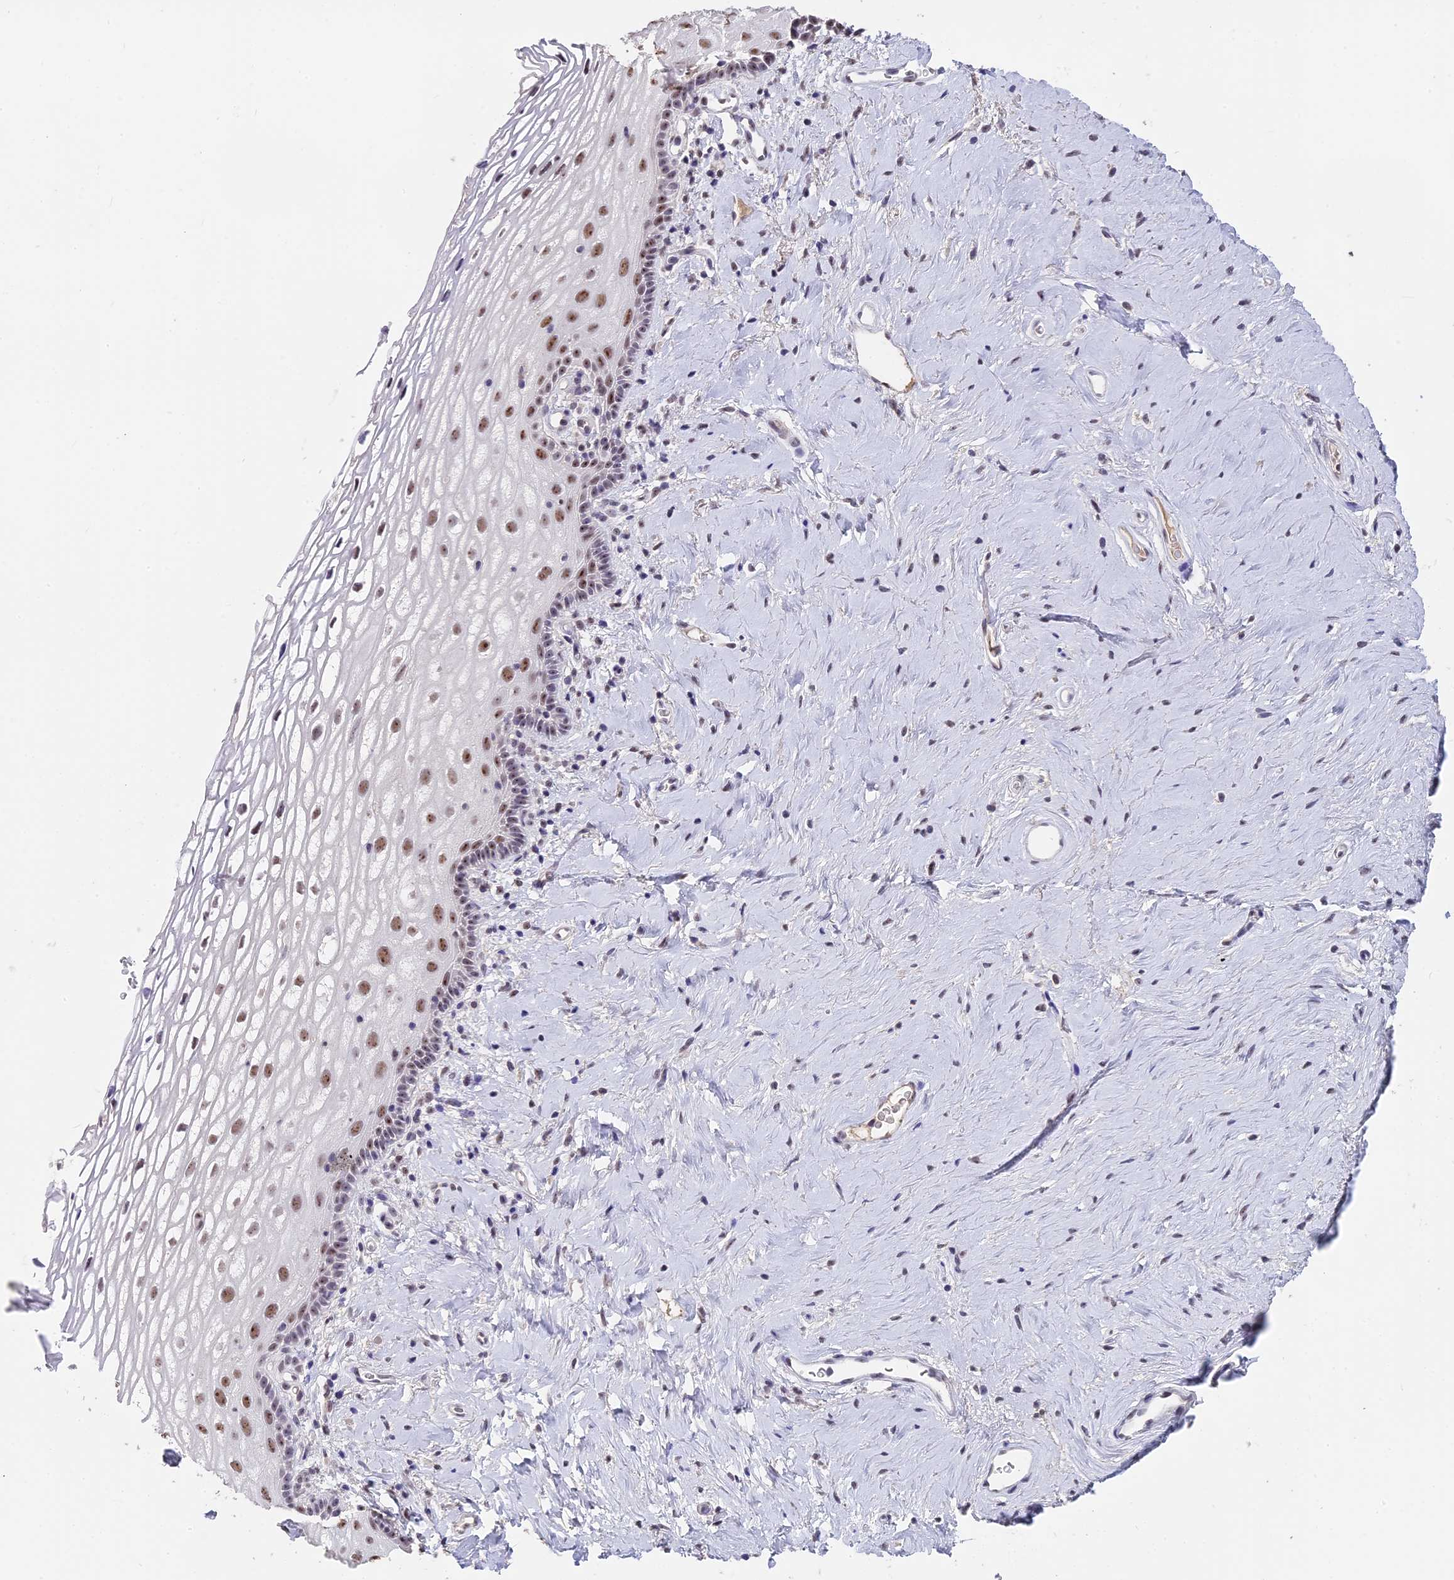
{"staining": {"intensity": "moderate", "quantity": "25%-75%", "location": "nuclear"}, "tissue": "vagina", "cell_type": "Squamous epithelial cells", "image_type": "normal", "snomed": [{"axis": "morphology", "description": "Normal tissue, NOS"}, {"axis": "morphology", "description": "Adenocarcinoma, NOS"}, {"axis": "topography", "description": "Rectum"}, {"axis": "topography", "description": "Vagina"}], "caption": "Moderate nuclear positivity is present in approximately 25%-75% of squamous epithelial cells in unremarkable vagina.", "gene": "SETD2", "patient": {"sex": "female", "age": 71}}